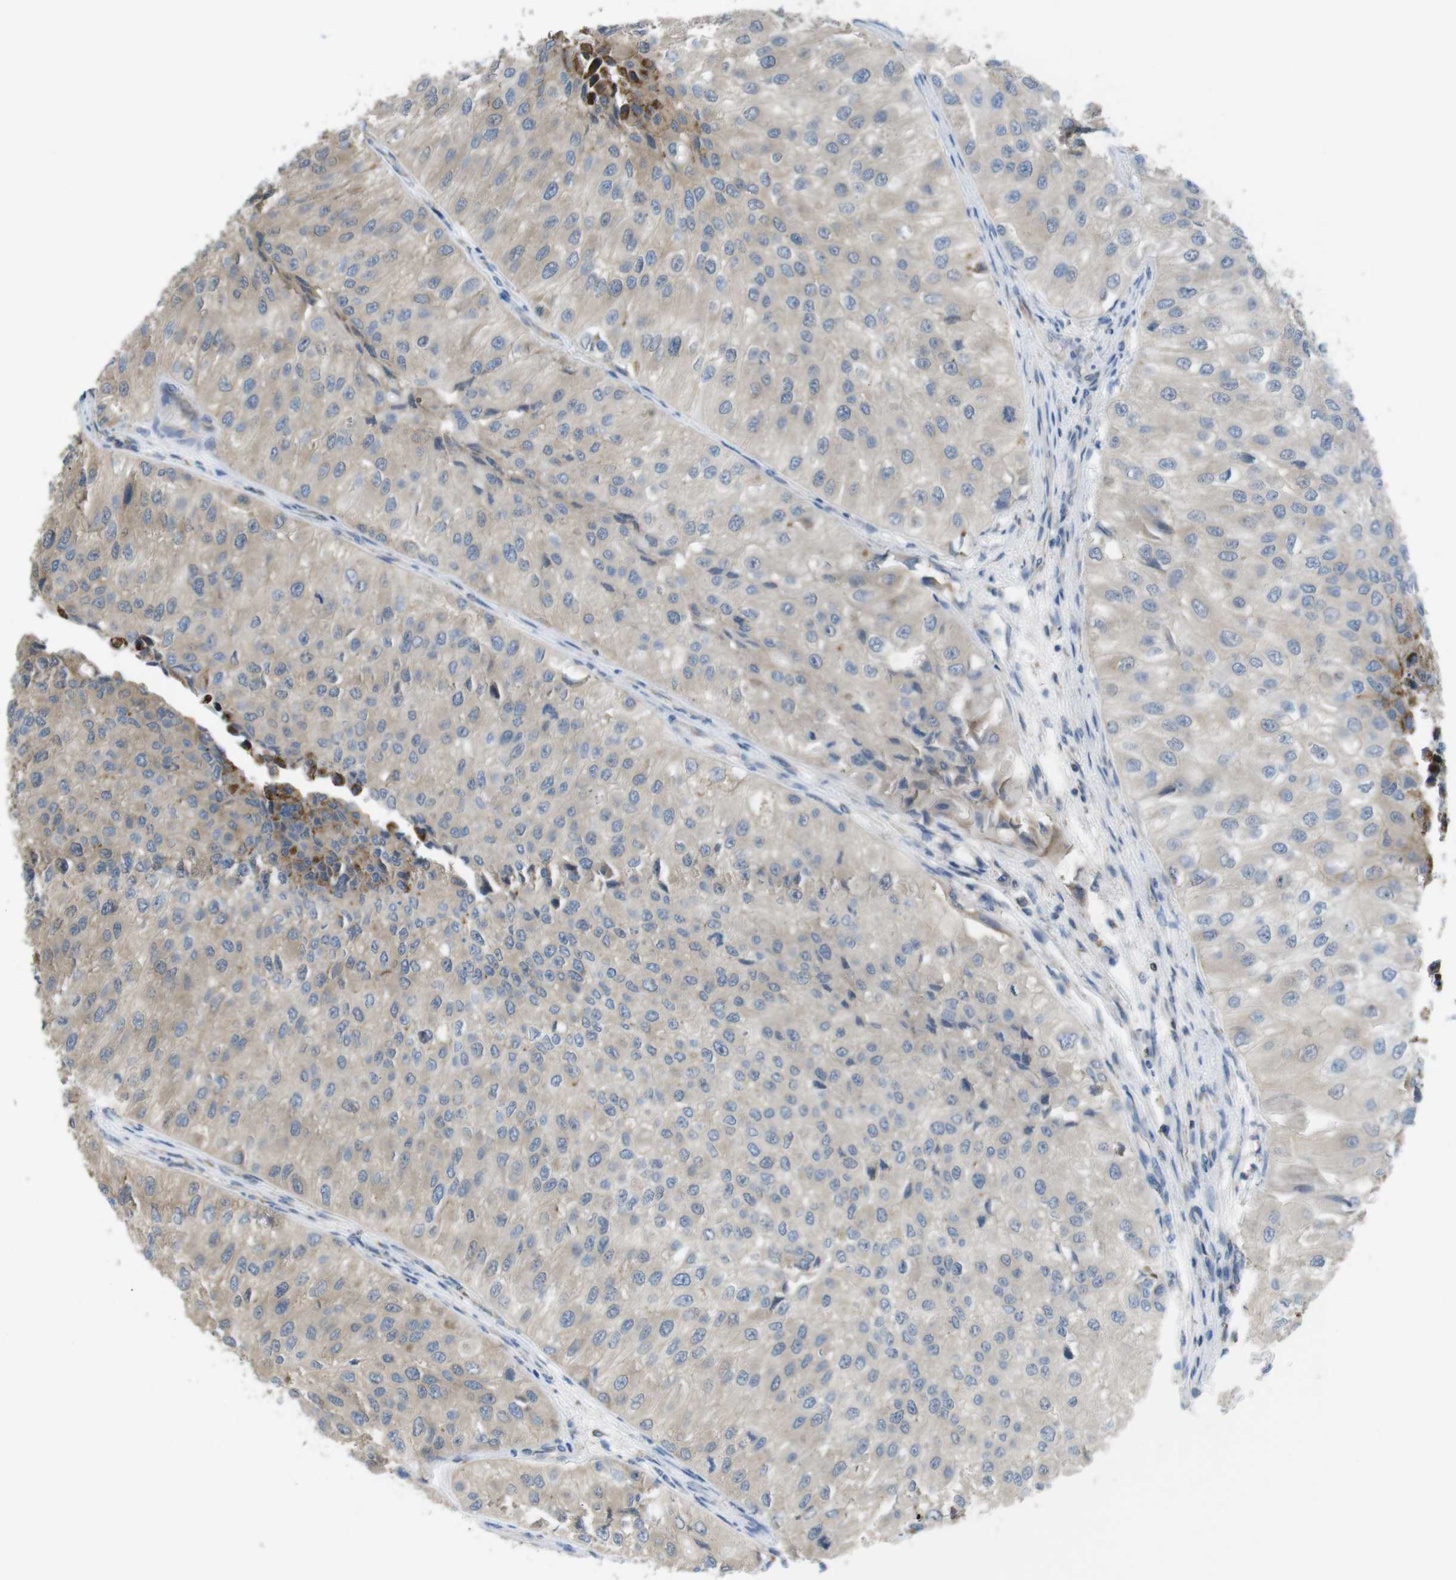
{"staining": {"intensity": "weak", "quantity": "<25%", "location": "cytoplasmic/membranous"}, "tissue": "urothelial cancer", "cell_type": "Tumor cells", "image_type": "cancer", "snomed": [{"axis": "morphology", "description": "Urothelial carcinoma, High grade"}, {"axis": "topography", "description": "Kidney"}, {"axis": "topography", "description": "Urinary bladder"}], "caption": "This is an IHC image of human high-grade urothelial carcinoma. There is no positivity in tumor cells.", "gene": "GRIK2", "patient": {"sex": "male", "age": 77}}